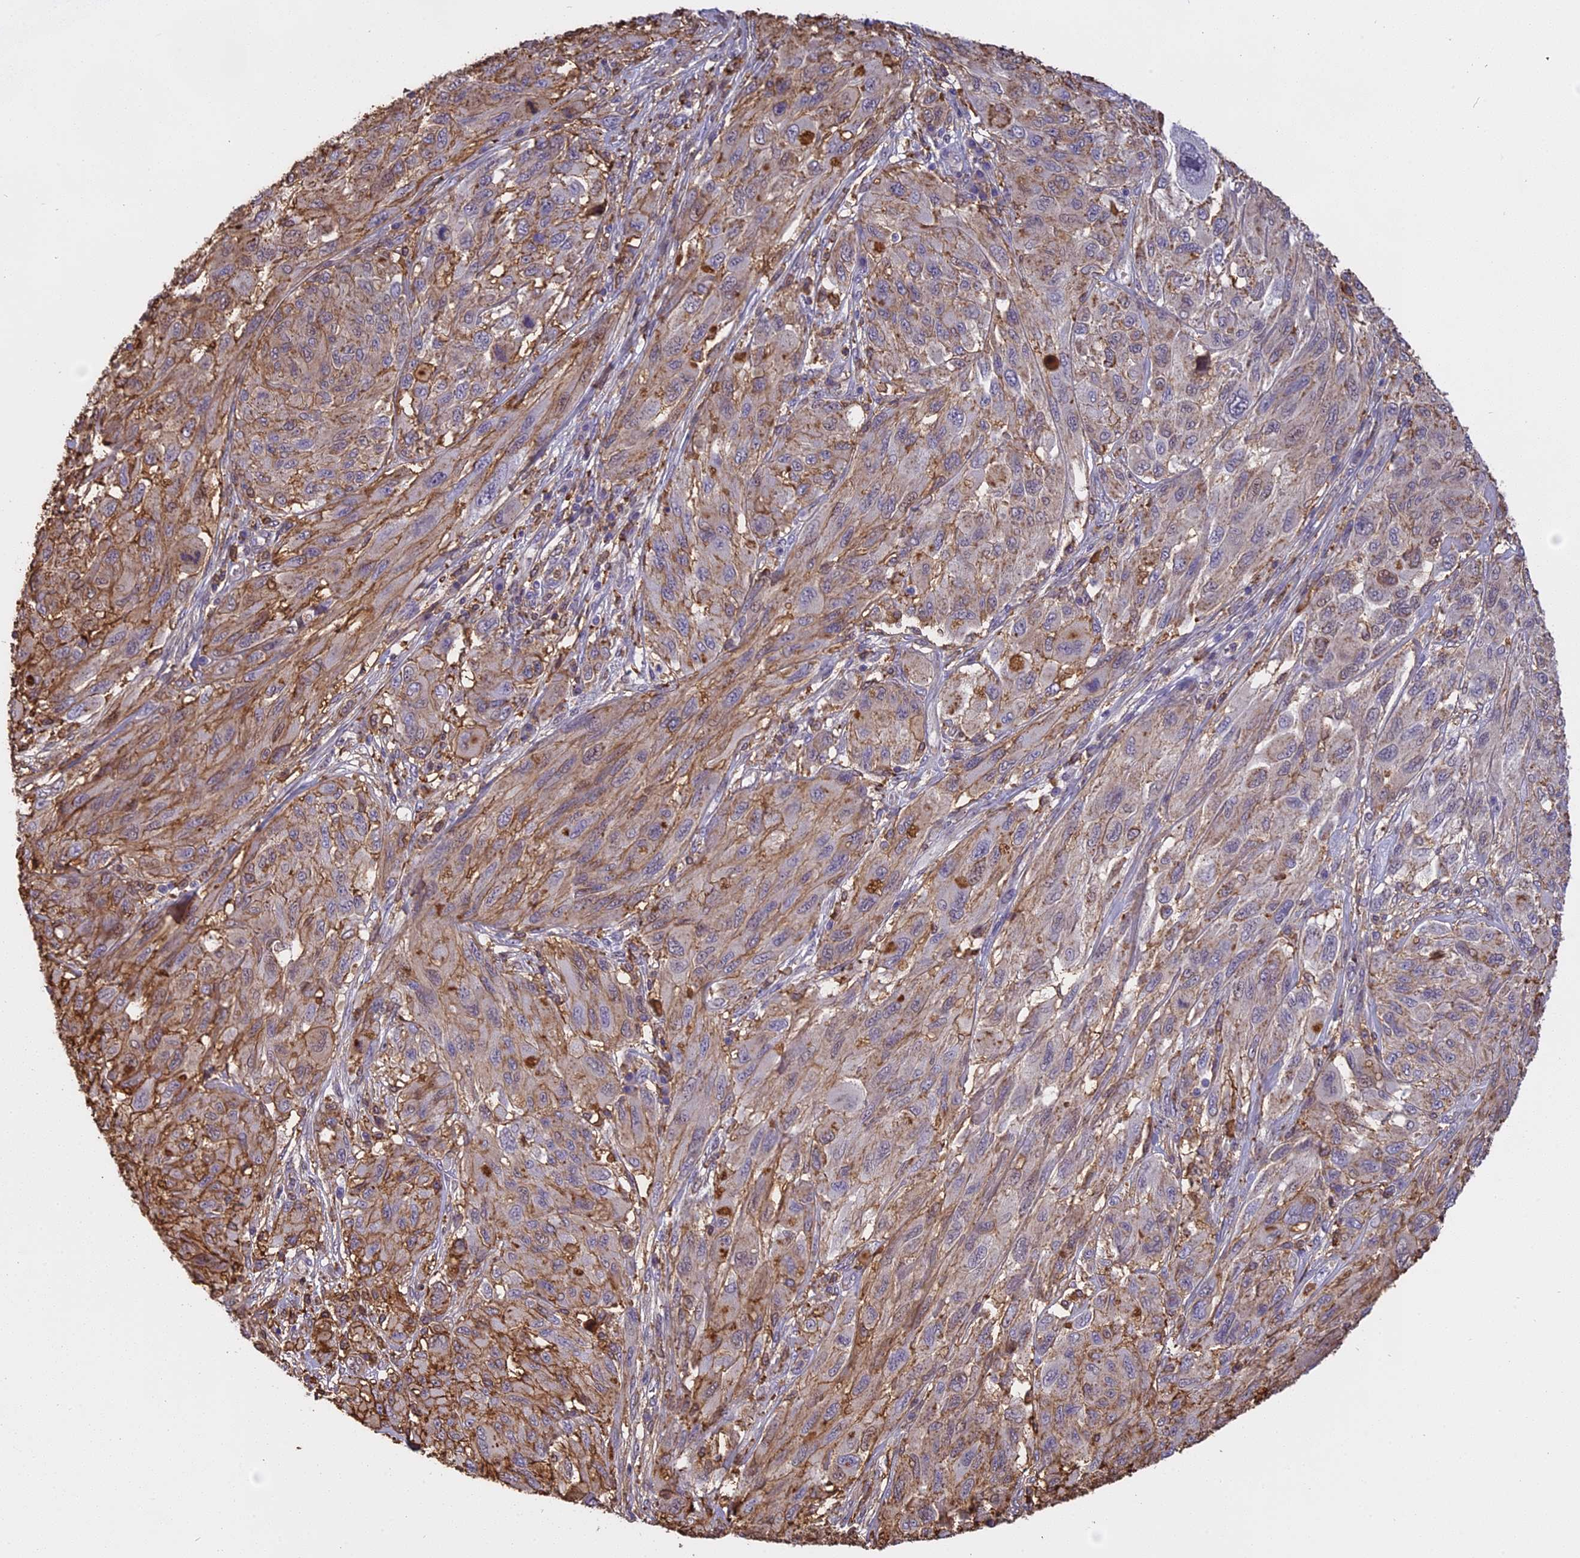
{"staining": {"intensity": "weak", "quantity": "25%-75%", "location": "cytoplasmic/membranous"}, "tissue": "melanoma", "cell_type": "Tumor cells", "image_type": "cancer", "snomed": [{"axis": "morphology", "description": "Malignant melanoma, NOS"}, {"axis": "topography", "description": "Skin"}], "caption": "Melanoma tissue demonstrates weak cytoplasmic/membranous positivity in about 25%-75% of tumor cells", "gene": "TMEM255B", "patient": {"sex": "female", "age": 91}}